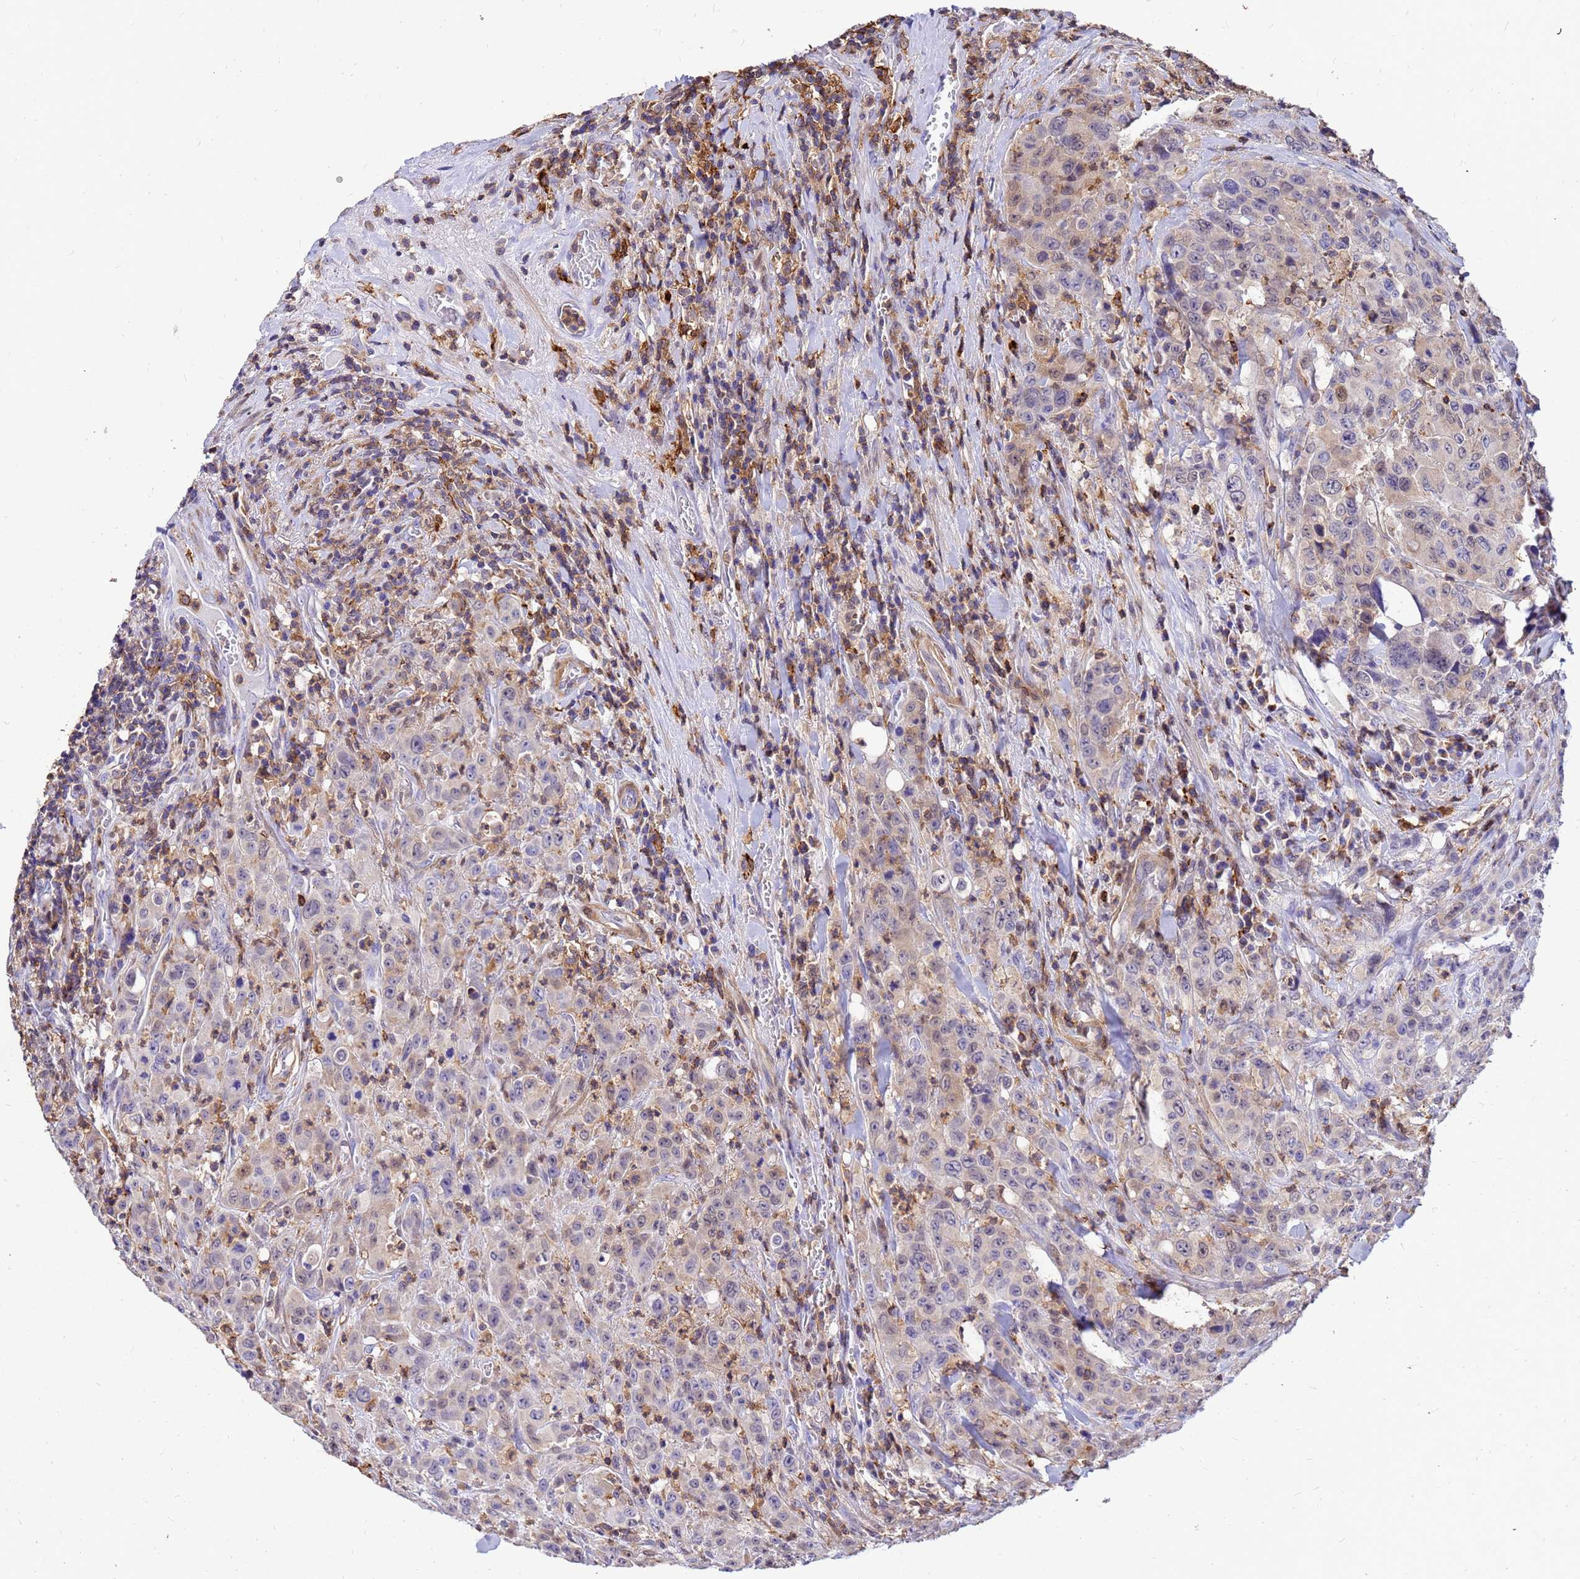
{"staining": {"intensity": "weak", "quantity": "25%-75%", "location": "cytoplasmic/membranous,nuclear"}, "tissue": "colorectal cancer", "cell_type": "Tumor cells", "image_type": "cancer", "snomed": [{"axis": "morphology", "description": "Adenocarcinoma, NOS"}, {"axis": "topography", "description": "Colon"}], "caption": "Immunohistochemistry of human colorectal cancer shows low levels of weak cytoplasmic/membranous and nuclear expression in about 25%-75% of tumor cells.", "gene": "DBNDD2", "patient": {"sex": "male", "age": 62}}